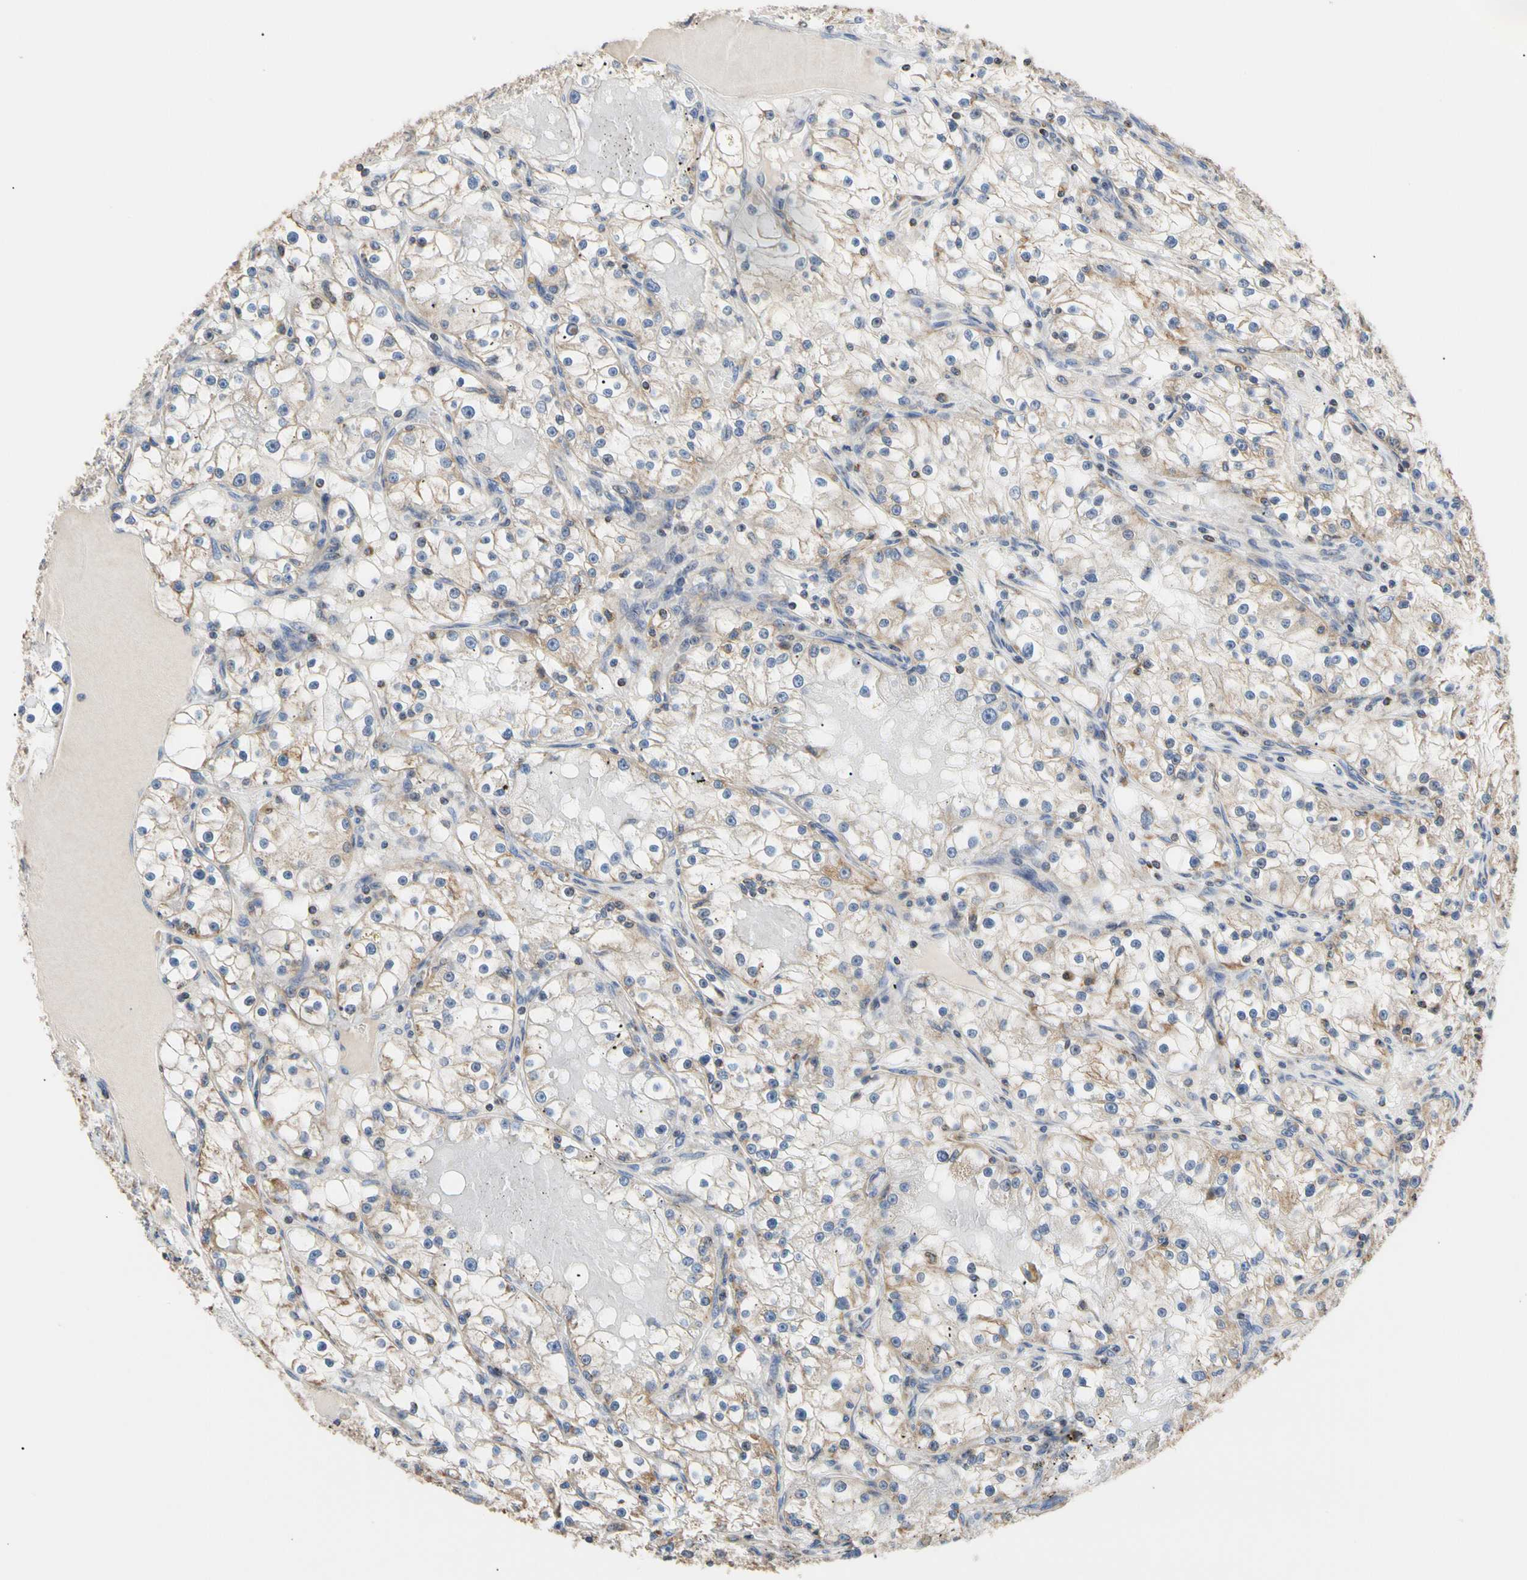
{"staining": {"intensity": "moderate", "quantity": "<25%", "location": "cytoplasmic/membranous"}, "tissue": "renal cancer", "cell_type": "Tumor cells", "image_type": "cancer", "snomed": [{"axis": "morphology", "description": "Adenocarcinoma, NOS"}, {"axis": "topography", "description": "Kidney"}], "caption": "Adenocarcinoma (renal) stained with a protein marker shows moderate staining in tumor cells.", "gene": "PLGRKT", "patient": {"sex": "male", "age": 56}}